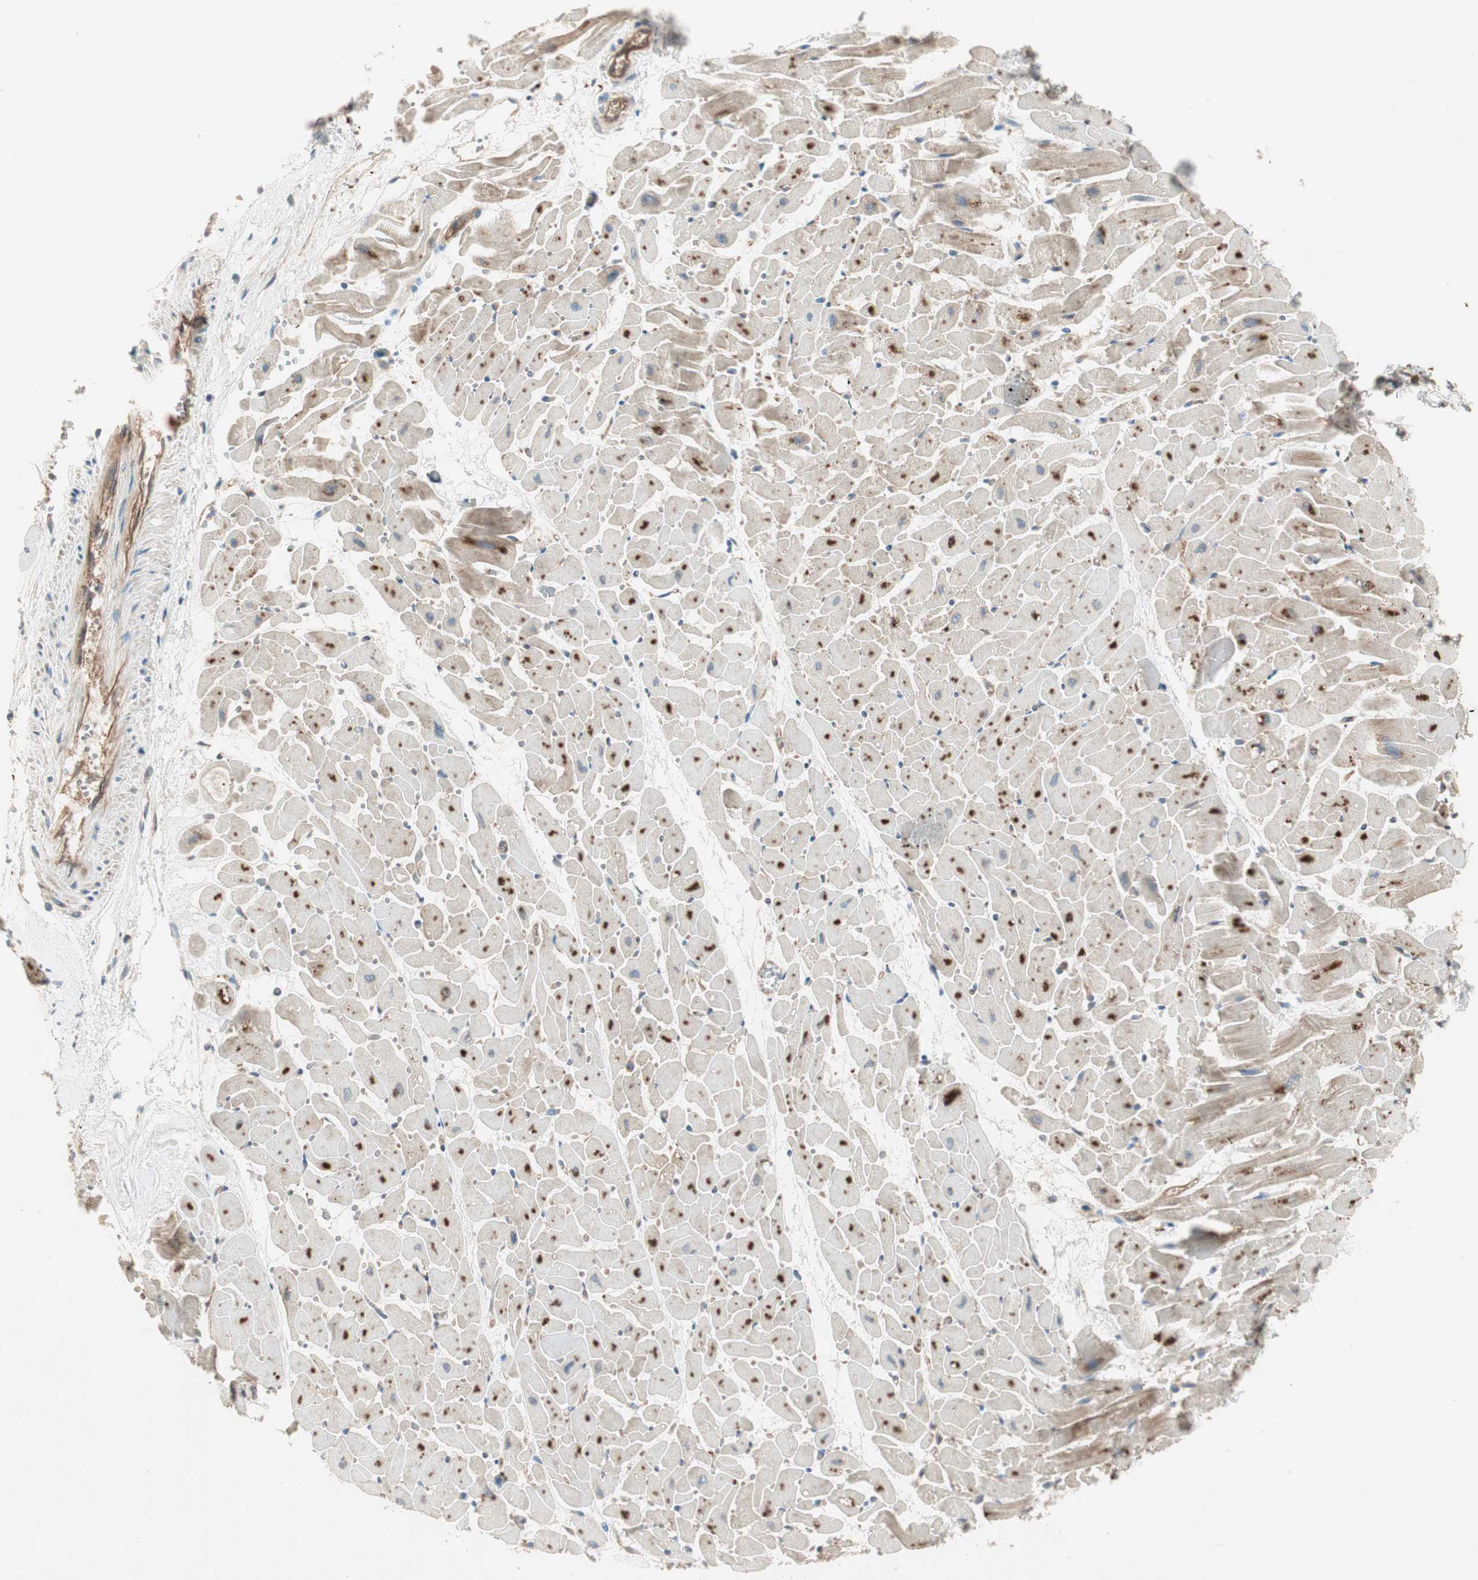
{"staining": {"intensity": "strong", "quantity": ">75%", "location": "cytoplasmic/membranous"}, "tissue": "heart muscle", "cell_type": "Cardiomyocytes", "image_type": "normal", "snomed": [{"axis": "morphology", "description": "Normal tissue, NOS"}, {"axis": "topography", "description": "Heart"}], "caption": "Strong cytoplasmic/membranous expression is seen in approximately >75% of cardiomyocytes in normal heart muscle. Immunohistochemistry (ihc) stains the protein in brown and the nuclei are stained blue.", "gene": "CHADL", "patient": {"sex": "female", "age": 19}}